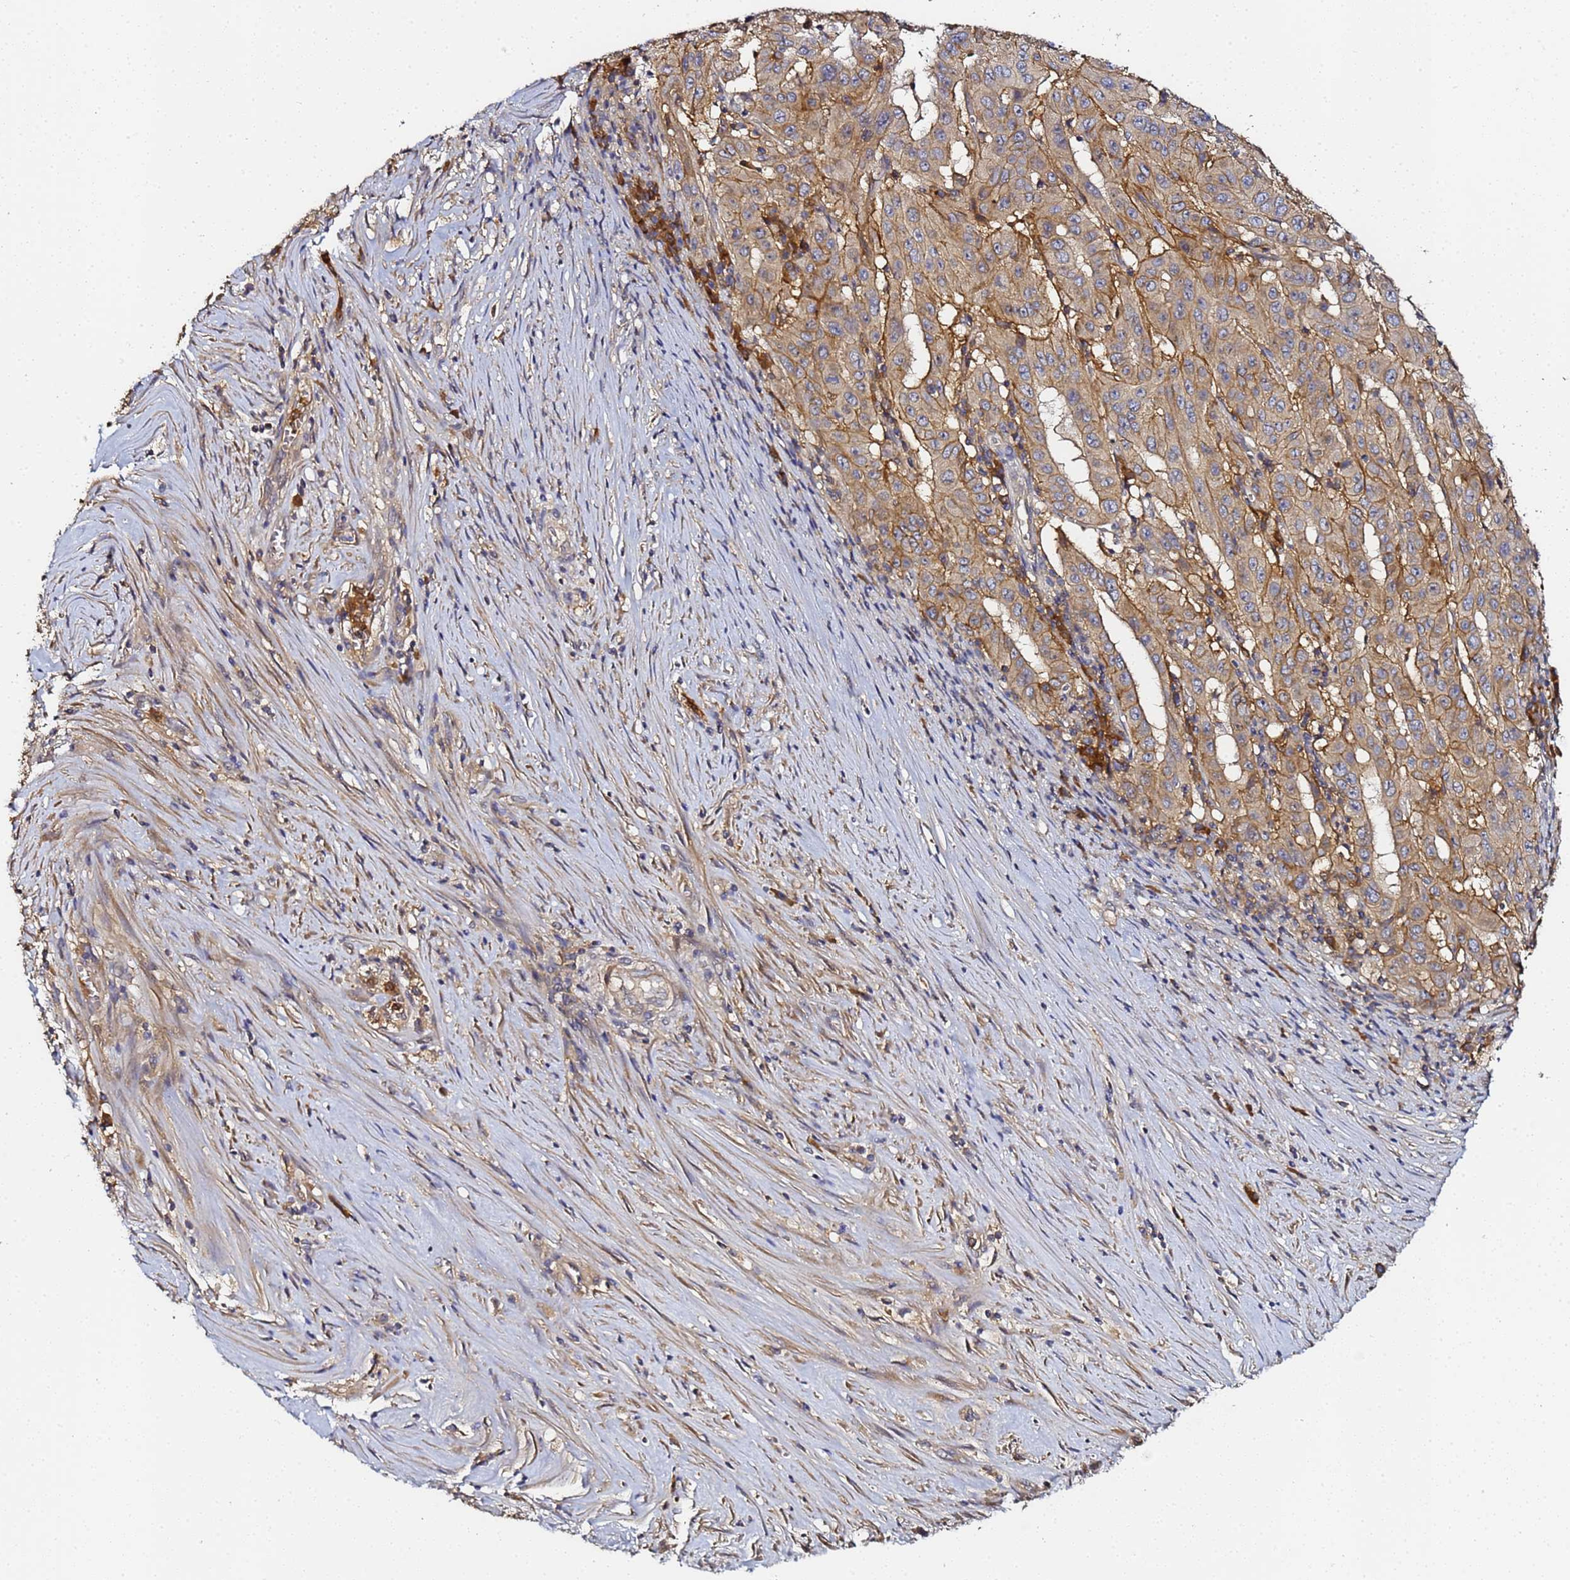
{"staining": {"intensity": "weak", "quantity": ">75%", "location": "cytoplasmic/membranous"}, "tissue": "pancreatic cancer", "cell_type": "Tumor cells", "image_type": "cancer", "snomed": [{"axis": "morphology", "description": "Adenocarcinoma, NOS"}, {"axis": "topography", "description": "Pancreas"}], "caption": "IHC image of human pancreatic adenocarcinoma stained for a protein (brown), which shows low levels of weak cytoplasmic/membranous positivity in about >75% of tumor cells.", "gene": "LRRC69", "patient": {"sex": "male", "age": 63}}